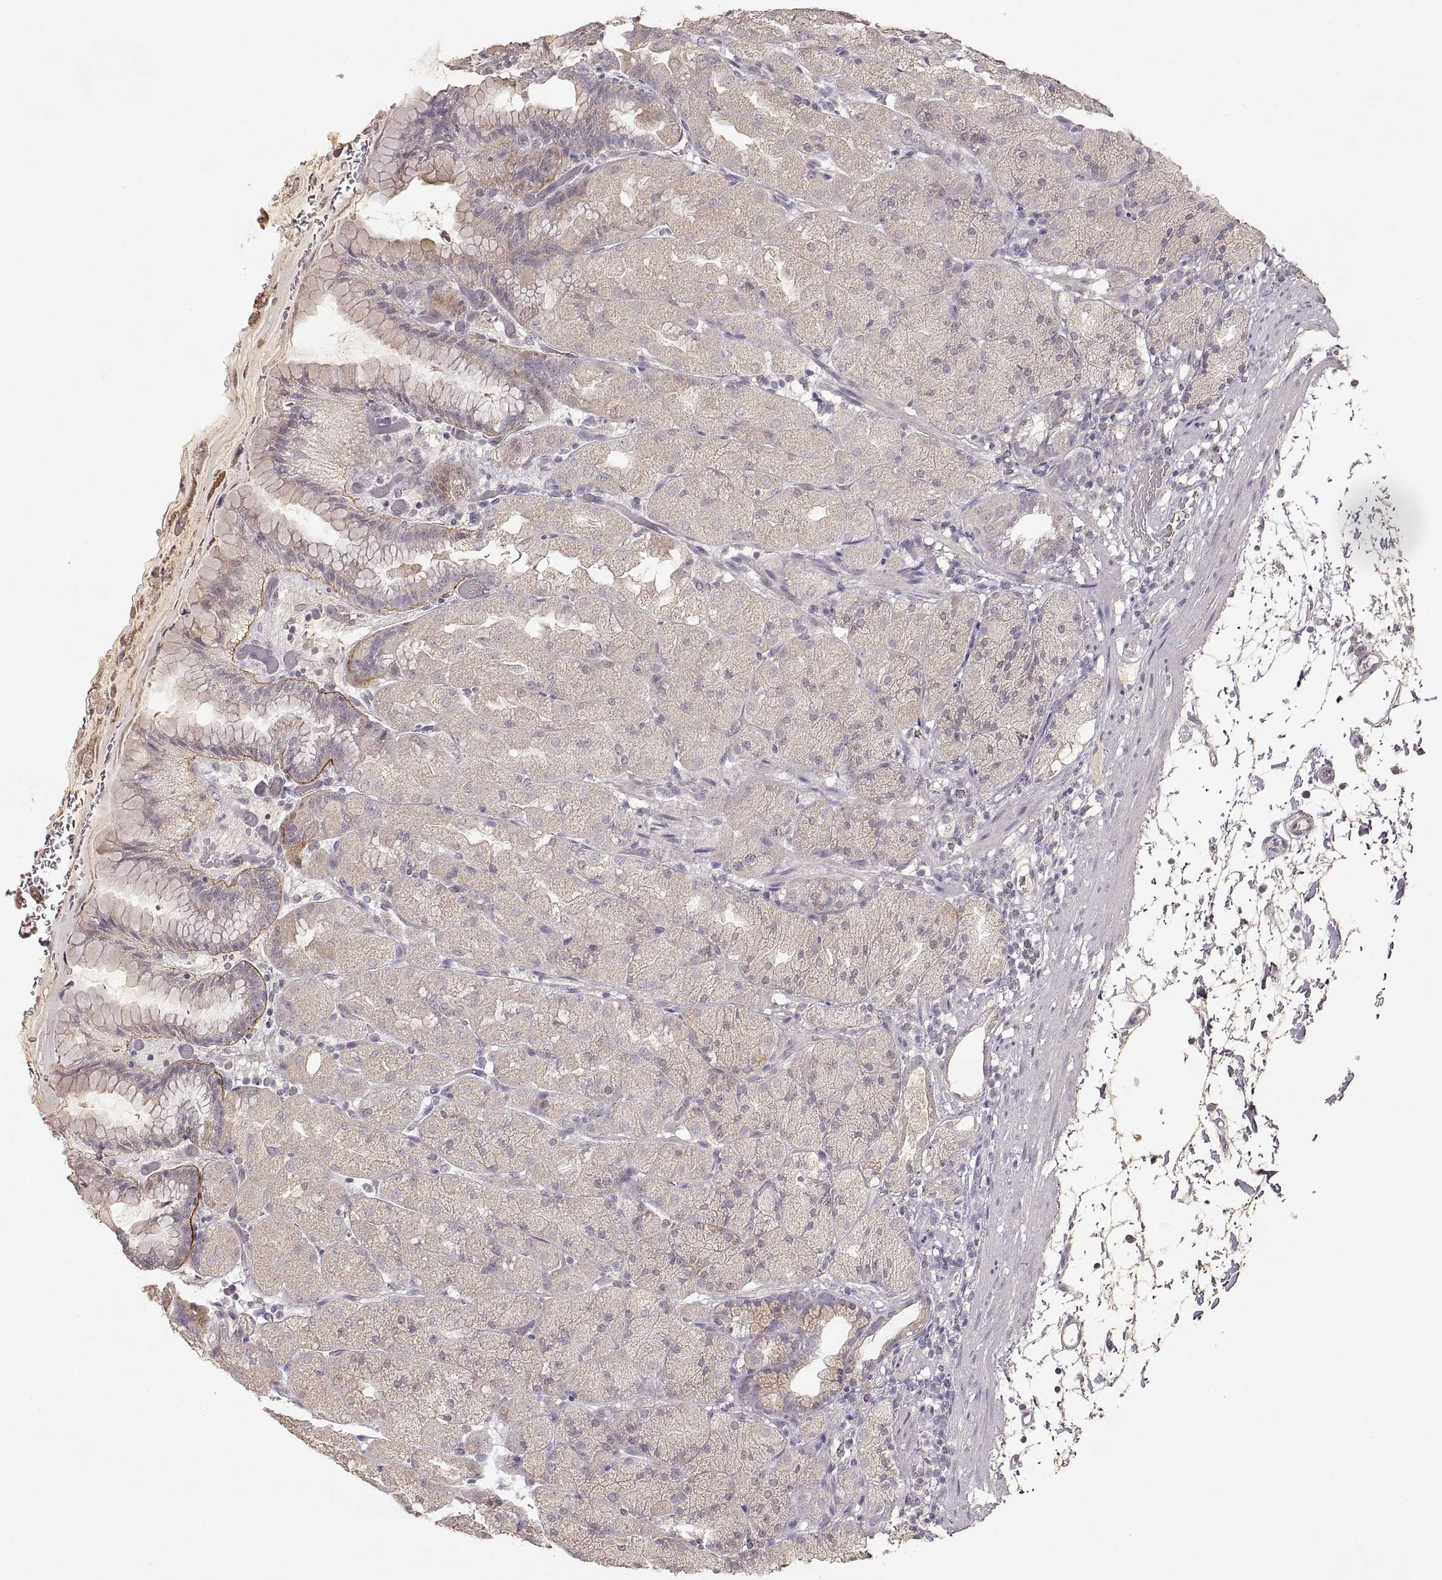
{"staining": {"intensity": "weak", "quantity": ">75%", "location": "cytoplasmic/membranous"}, "tissue": "stomach", "cell_type": "Glandular cells", "image_type": "normal", "snomed": [{"axis": "morphology", "description": "Normal tissue, NOS"}, {"axis": "topography", "description": "Stomach, upper"}, {"axis": "topography", "description": "Stomach"}, {"axis": "topography", "description": "Stomach, lower"}], "caption": "IHC of benign stomach demonstrates low levels of weak cytoplasmic/membranous positivity in approximately >75% of glandular cells.", "gene": "LAMC2", "patient": {"sex": "male", "age": 62}}